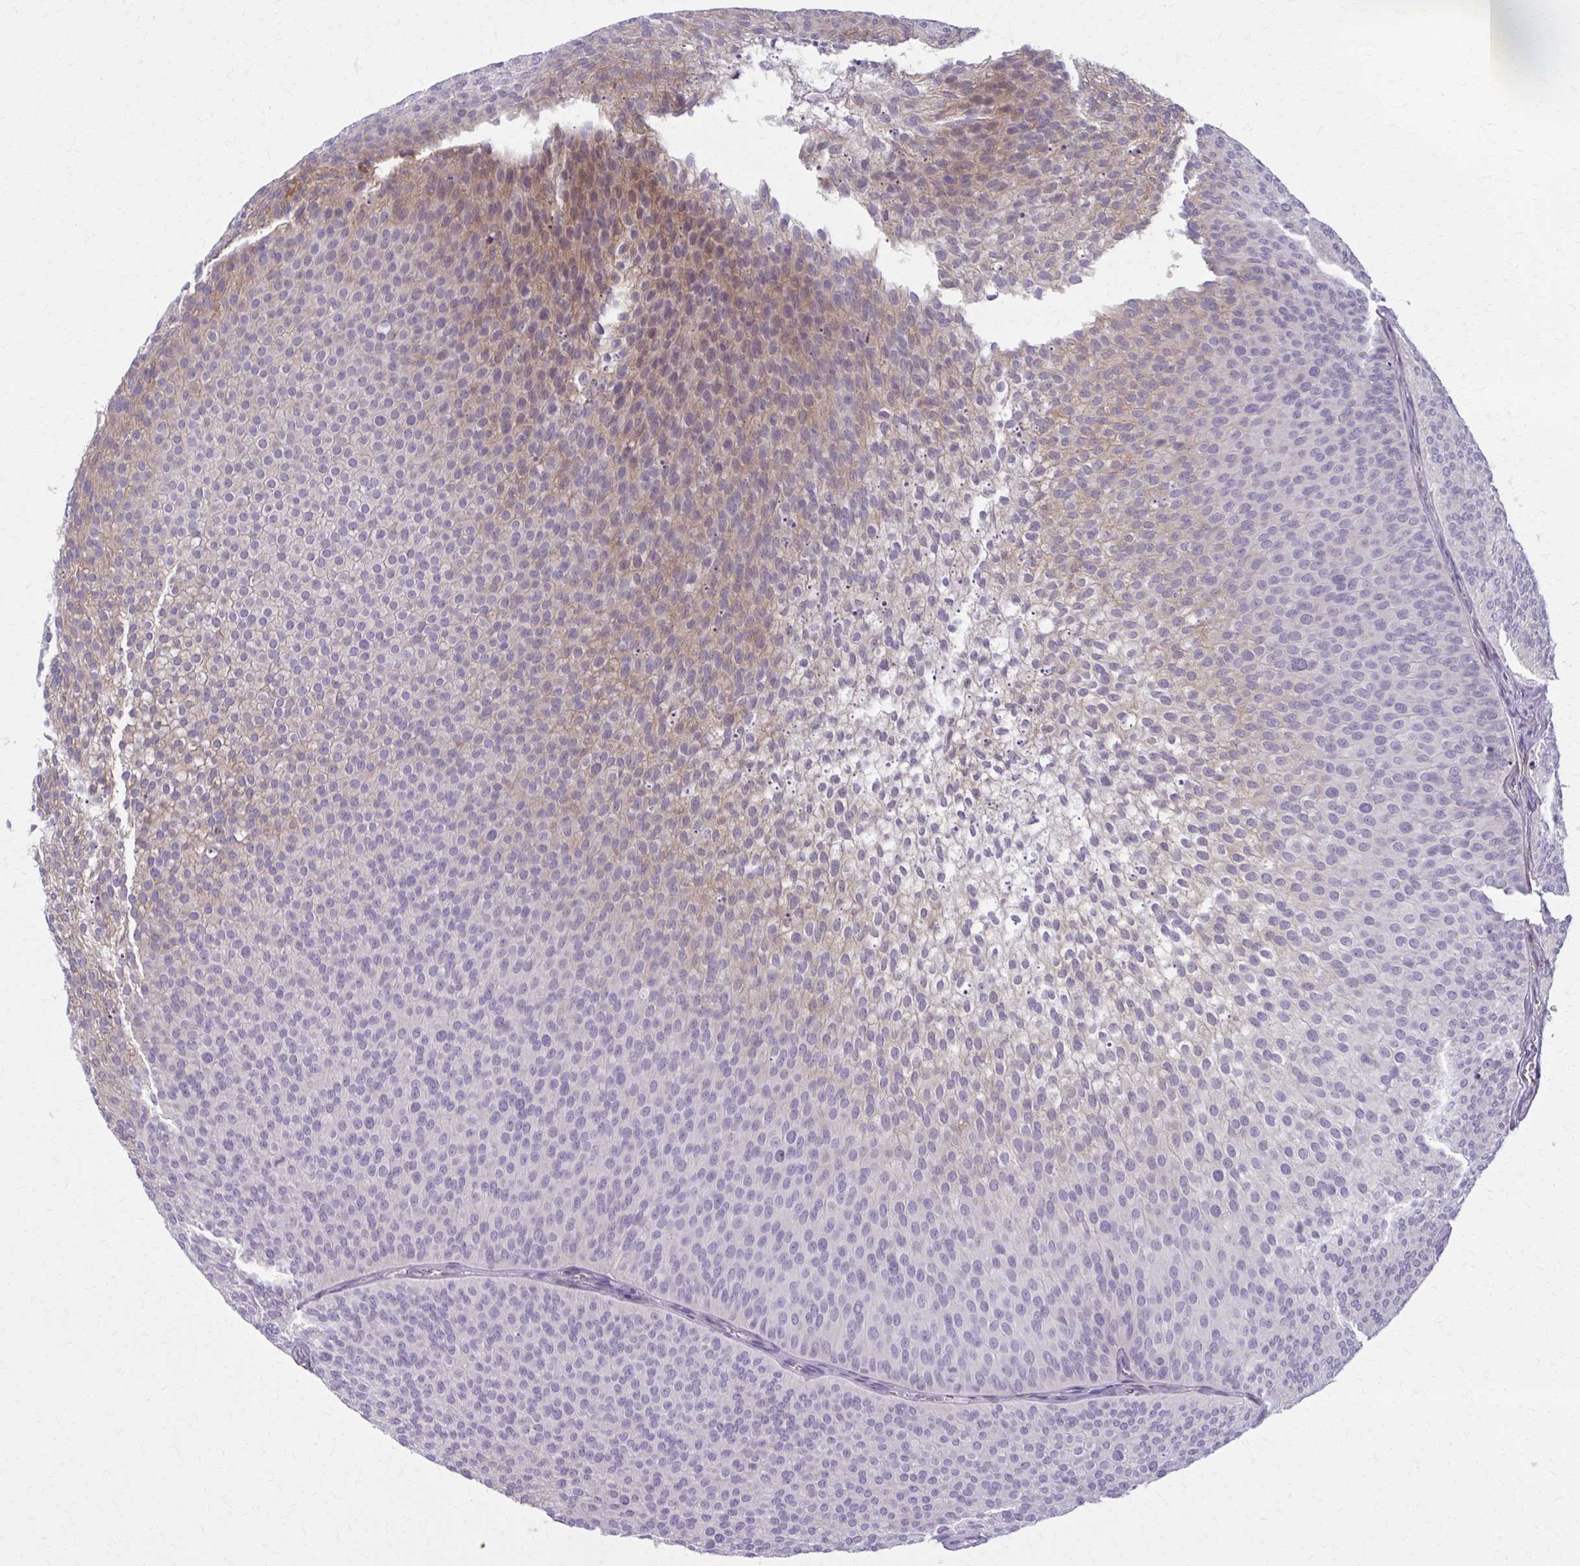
{"staining": {"intensity": "moderate", "quantity": "<25%", "location": "cytoplasmic/membranous"}, "tissue": "urothelial cancer", "cell_type": "Tumor cells", "image_type": "cancer", "snomed": [{"axis": "morphology", "description": "Urothelial carcinoma, Low grade"}, {"axis": "topography", "description": "Urinary bladder"}], "caption": "The image demonstrates a brown stain indicating the presence of a protein in the cytoplasmic/membranous of tumor cells in urothelial carcinoma (low-grade).", "gene": "NUMBL", "patient": {"sex": "male", "age": 91}}